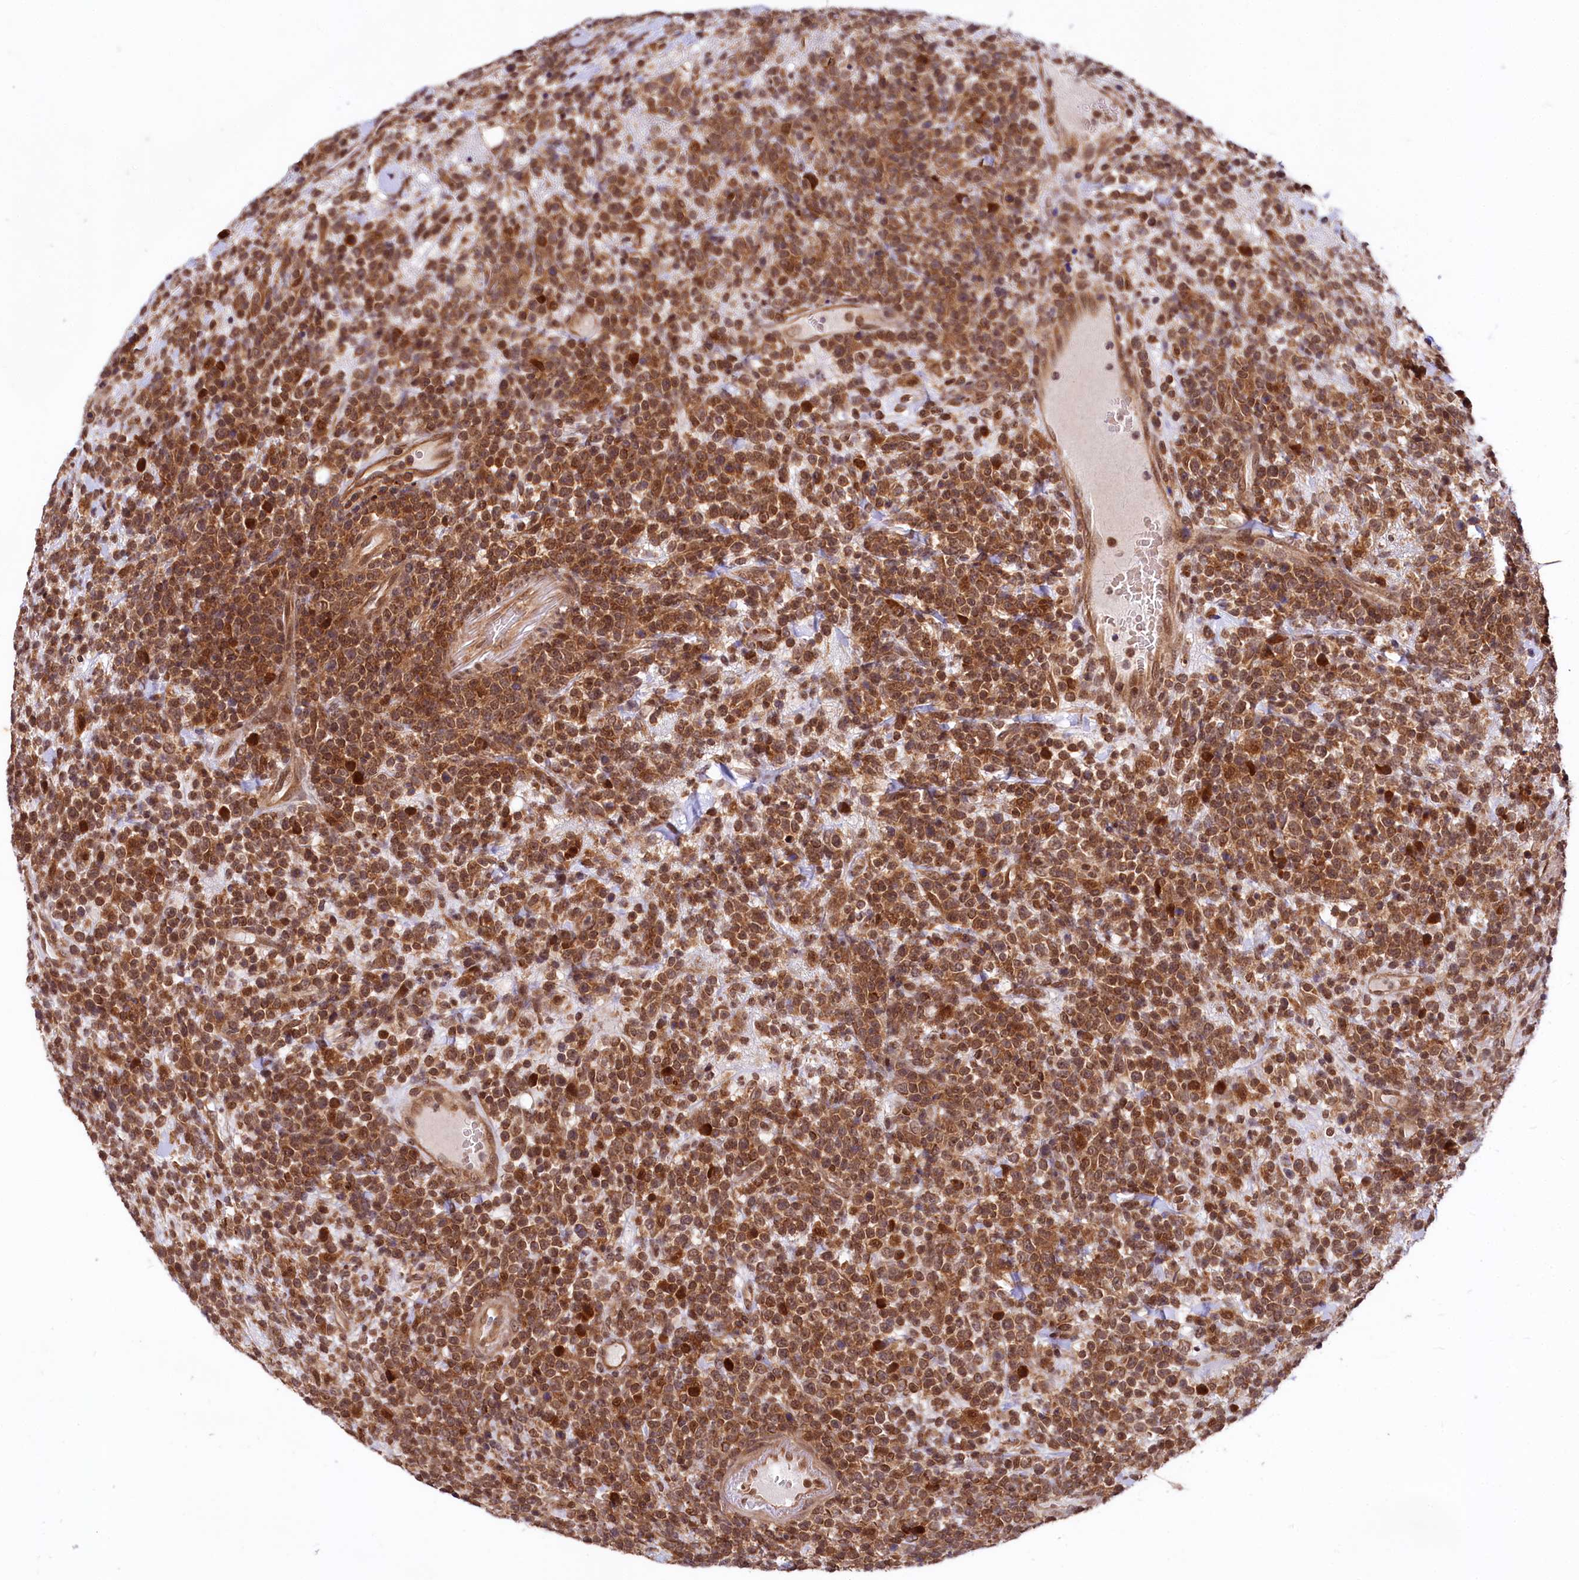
{"staining": {"intensity": "moderate", "quantity": ">75%", "location": "cytoplasmic/membranous,nuclear"}, "tissue": "lymphoma", "cell_type": "Tumor cells", "image_type": "cancer", "snomed": [{"axis": "morphology", "description": "Malignant lymphoma, non-Hodgkin's type, High grade"}, {"axis": "topography", "description": "Colon"}], "caption": "Immunohistochemical staining of human high-grade malignant lymphoma, non-Hodgkin's type exhibits medium levels of moderate cytoplasmic/membranous and nuclear expression in approximately >75% of tumor cells.", "gene": "UBE3A", "patient": {"sex": "female", "age": 53}}